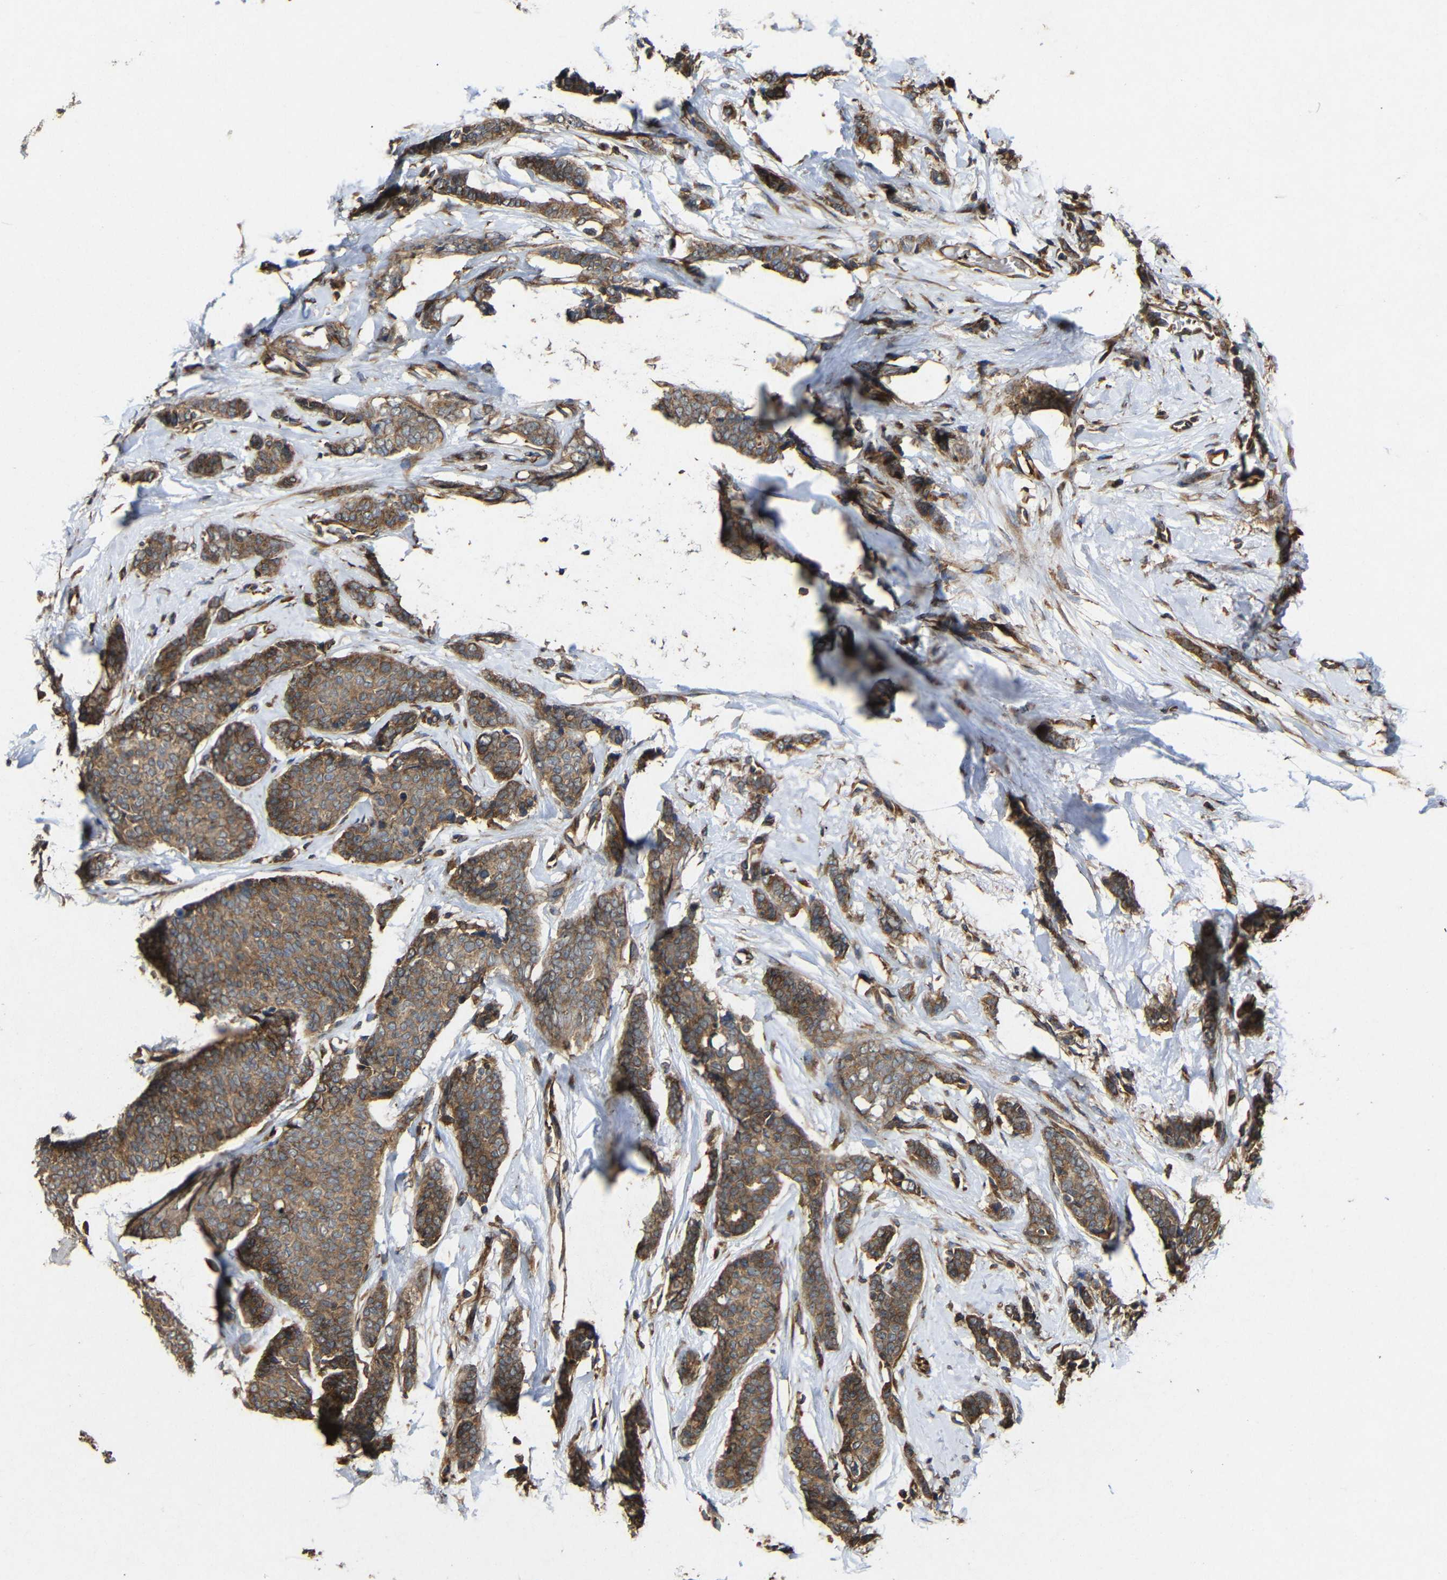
{"staining": {"intensity": "moderate", "quantity": ">75%", "location": "cytoplasmic/membranous"}, "tissue": "breast cancer", "cell_type": "Tumor cells", "image_type": "cancer", "snomed": [{"axis": "morphology", "description": "Lobular carcinoma"}, {"axis": "topography", "description": "Skin"}, {"axis": "topography", "description": "Breast"}], "caption": "DAB immunohistochemical staining of human breast cancer (lobular carcinoma) exhibits moderate cytoplasmic/membranous protein expression in about >75% of tumor cells.", "gene": "EIF2S1", "patient": {"sex": "female", "age": 46}}